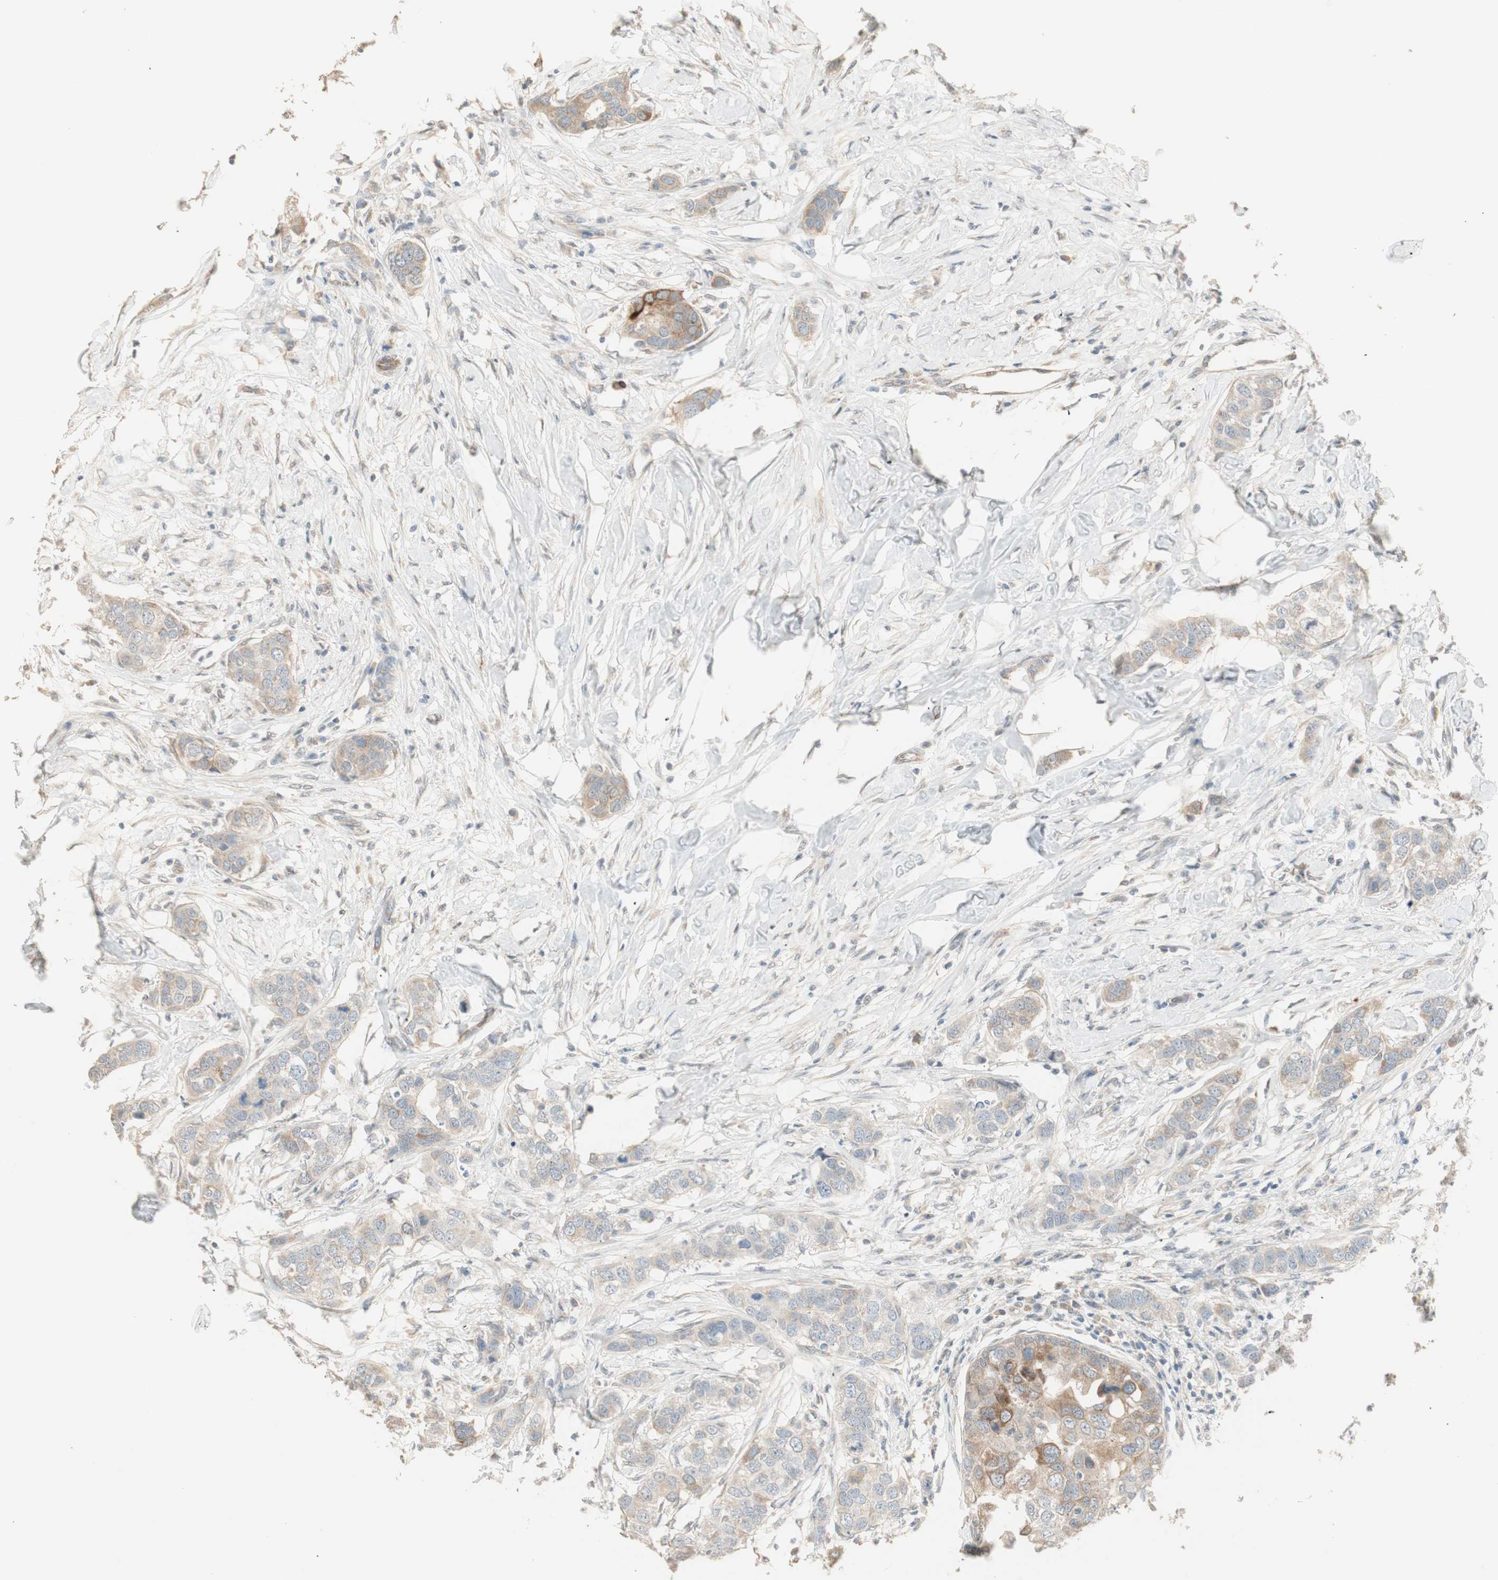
{"staining": {"intensity": "weak", "quantity": ">75%", "location": "cytoplasmic/membranous"}, "tissue": "breast cancer", "cell_type": "Tumor cells", "image_type": "cancer", "snomed": [{"axis": "morphology", "description": "Duct carcinoma"}, {"axis": "topography", "description": "Breast"}], "caption": "Immunohistochemistry photomicrograph of neoplastic tissue: breast cancer (invasive ductal carcinoma) stained using immunohistochemistry exhibits low levels of weak protein expression localized specifically in the cytoplasmic/membranous of tumor cells, appearing as a cytoplasmic/membranous brown color.", "gene": "TASOR", "patient": {"sex": "female", "age": 50}}